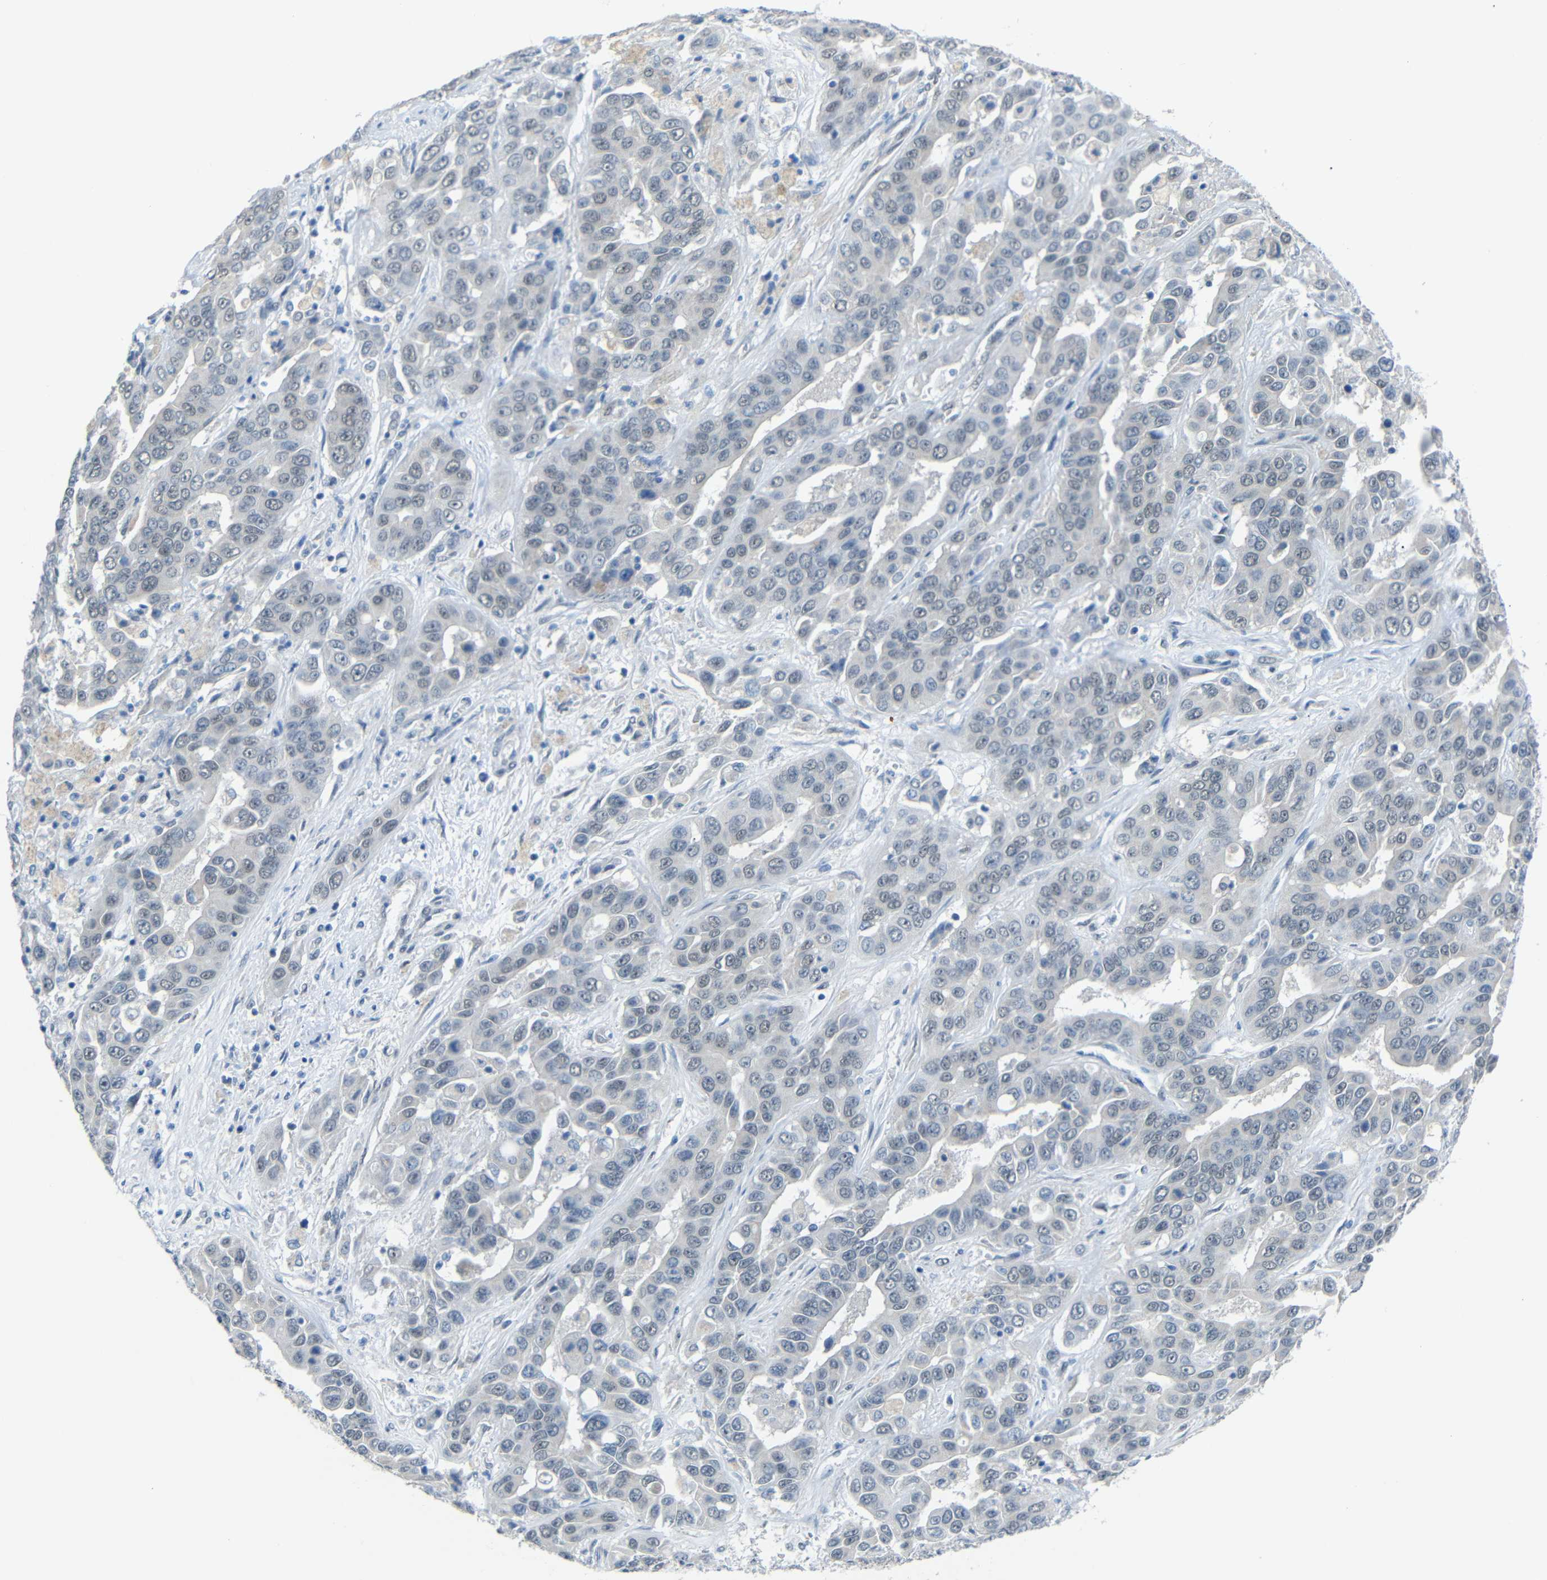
{"staining": {"intensity": "negative", "quantity": "none", "location": "none"}, "tissue": "liver cancer", "cell_type": "Tumor cells", "image_type": "cancer", "snomed": [{"axis": "morphology", "description": "Cholangiocarcinoma"}, {"axis": "topography", "description": "Liver"}], "caption": "Protein analysis of liver cancer (cholangiocarcinoma) displays no significant expression in tumor cells.", "gene": "GPR158", "patient": {"sex": "female", "age": 52}}